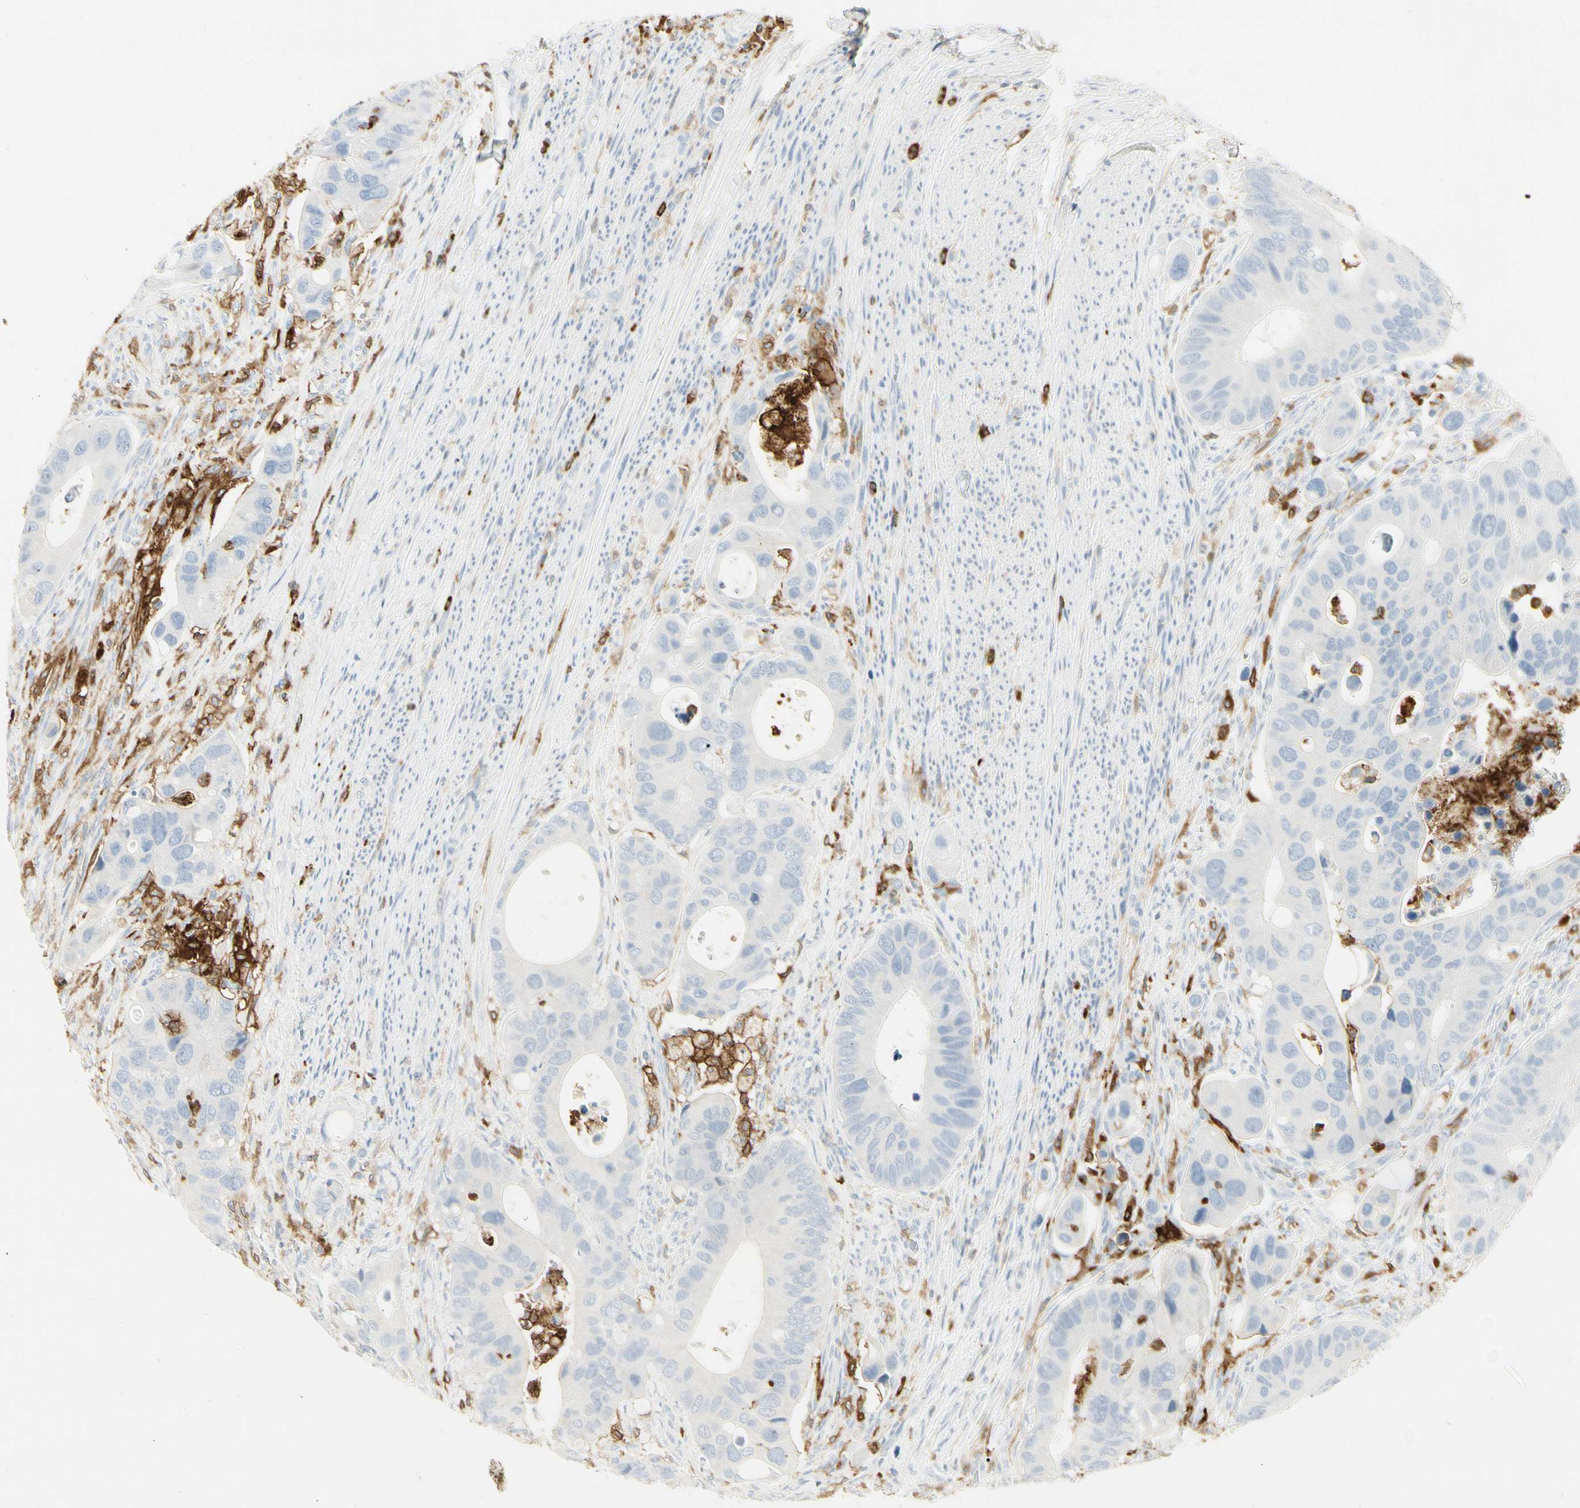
{"staining": {"intensity": "negative", "quantity": "none", "location": "none"}, "tissue": "colorectal cancer", "cell_type": "Tumor cells", "image_type": "cancer", "snomed": [{"axis": "morphology", "description": "Adenocarcinoma, NOS"}, {"axis": "topography", "description": "Rectum"}], "caption": "High power microscopy histopathology image of an immunohistochemistry (IHC) photomicrograph of colorectal cancer (adenocarcinoma), revealing no significant positivity in tumor cells.", "gene": "ITGB2", "patient": {"sex": "female", "age": 57}}